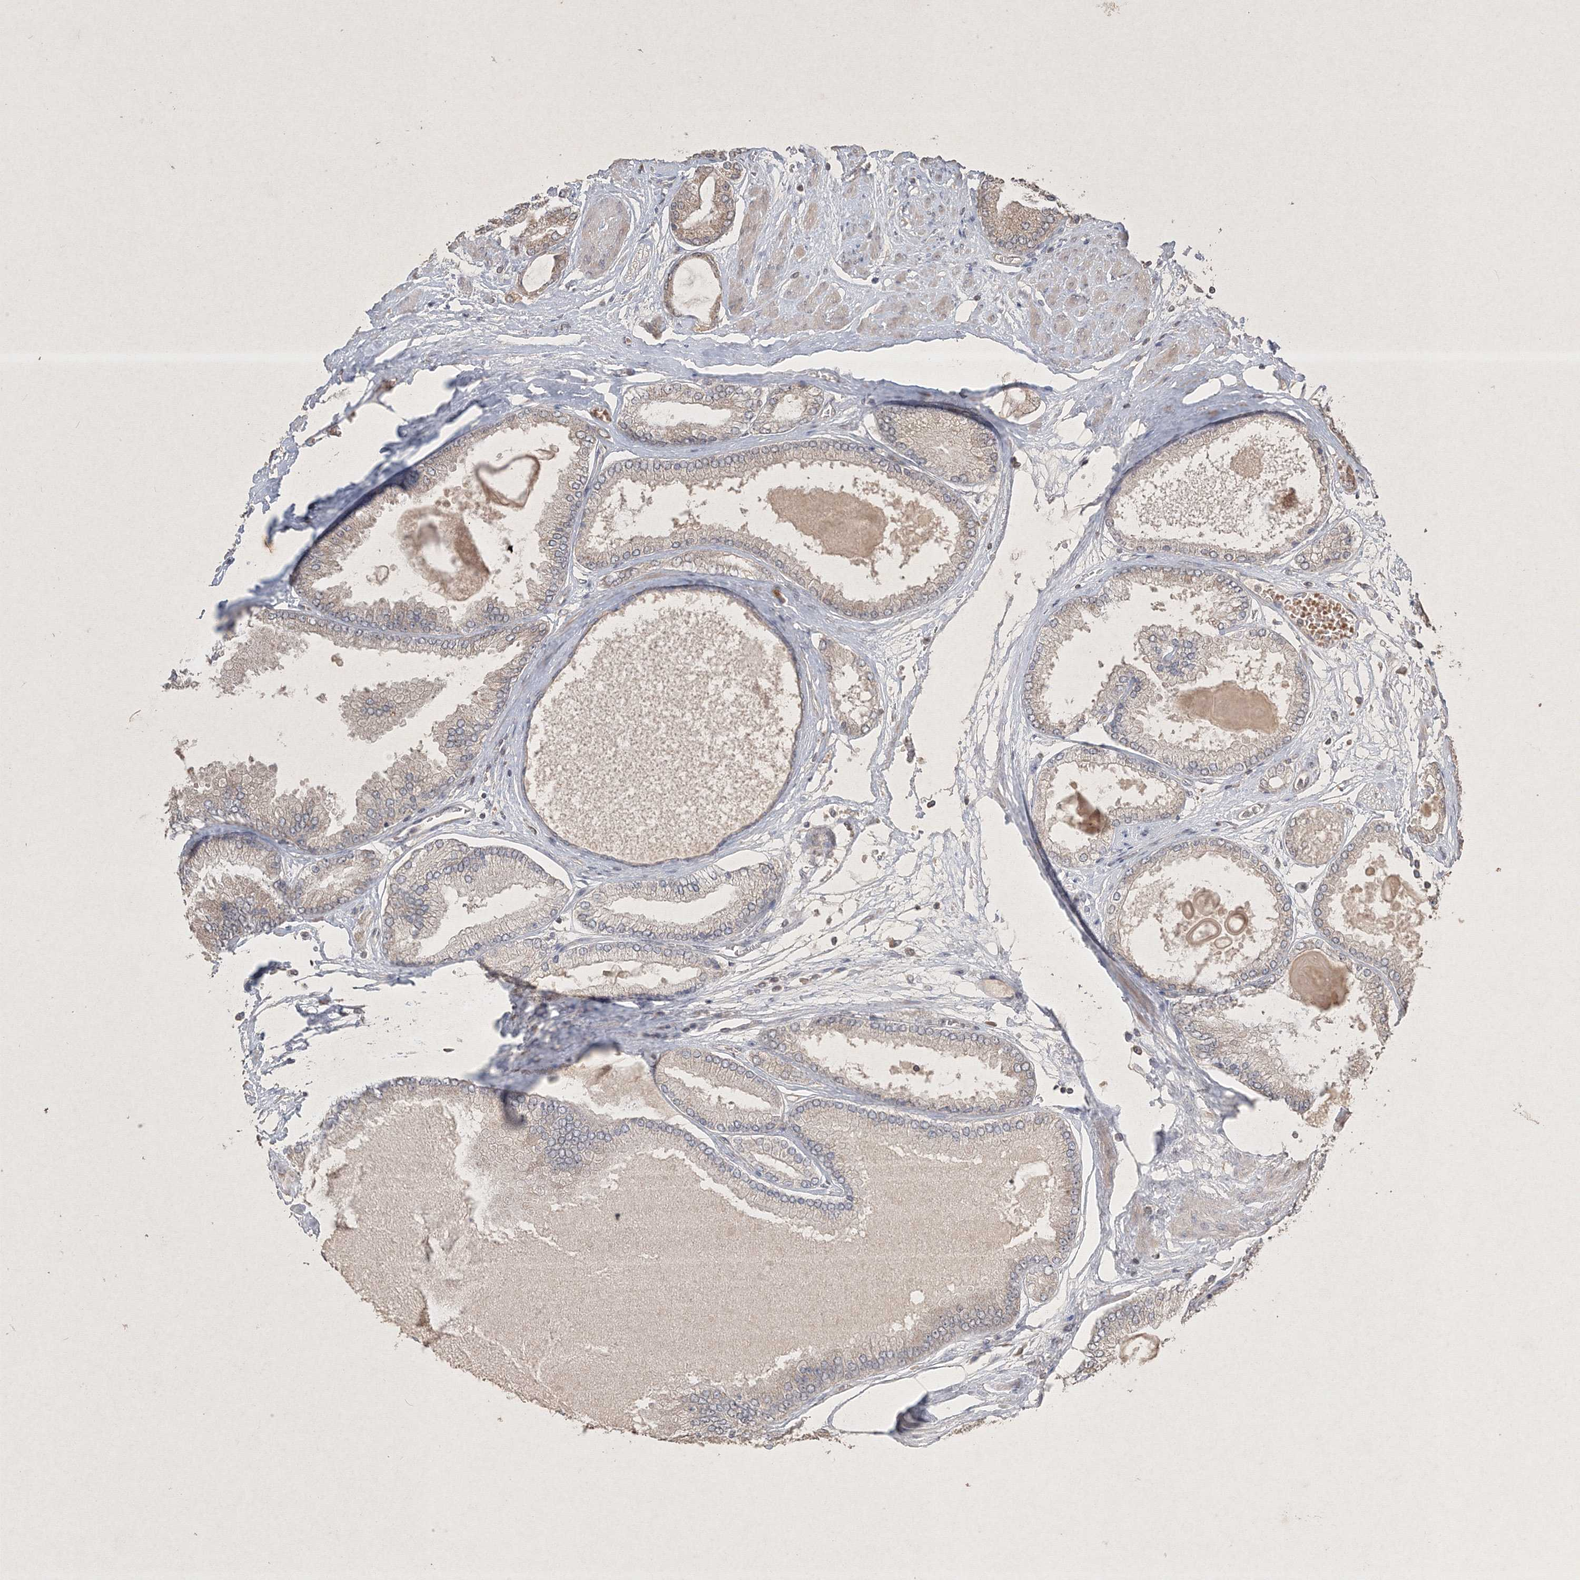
{"staining": {"intensity": "negative", "quantity": "none", "location": "none"}, "tissue": "prostate cancer", "cell_type": "Tumor cells", "image_type": "cancer", "snomed": [{"axis": "morphology", "description": "Adenocarcinoma, High grade"}, {"axis": "topography", "description": "Prostate"}], "caption": "Immunohistochemistry micrograph of prostate cancer (high-grade adenocarcinoma) stained for a protein (brown), which reveals no positivity in tumor cells.", "gene": "PELI3", "patient": {"sex": "male", "age": 59}}